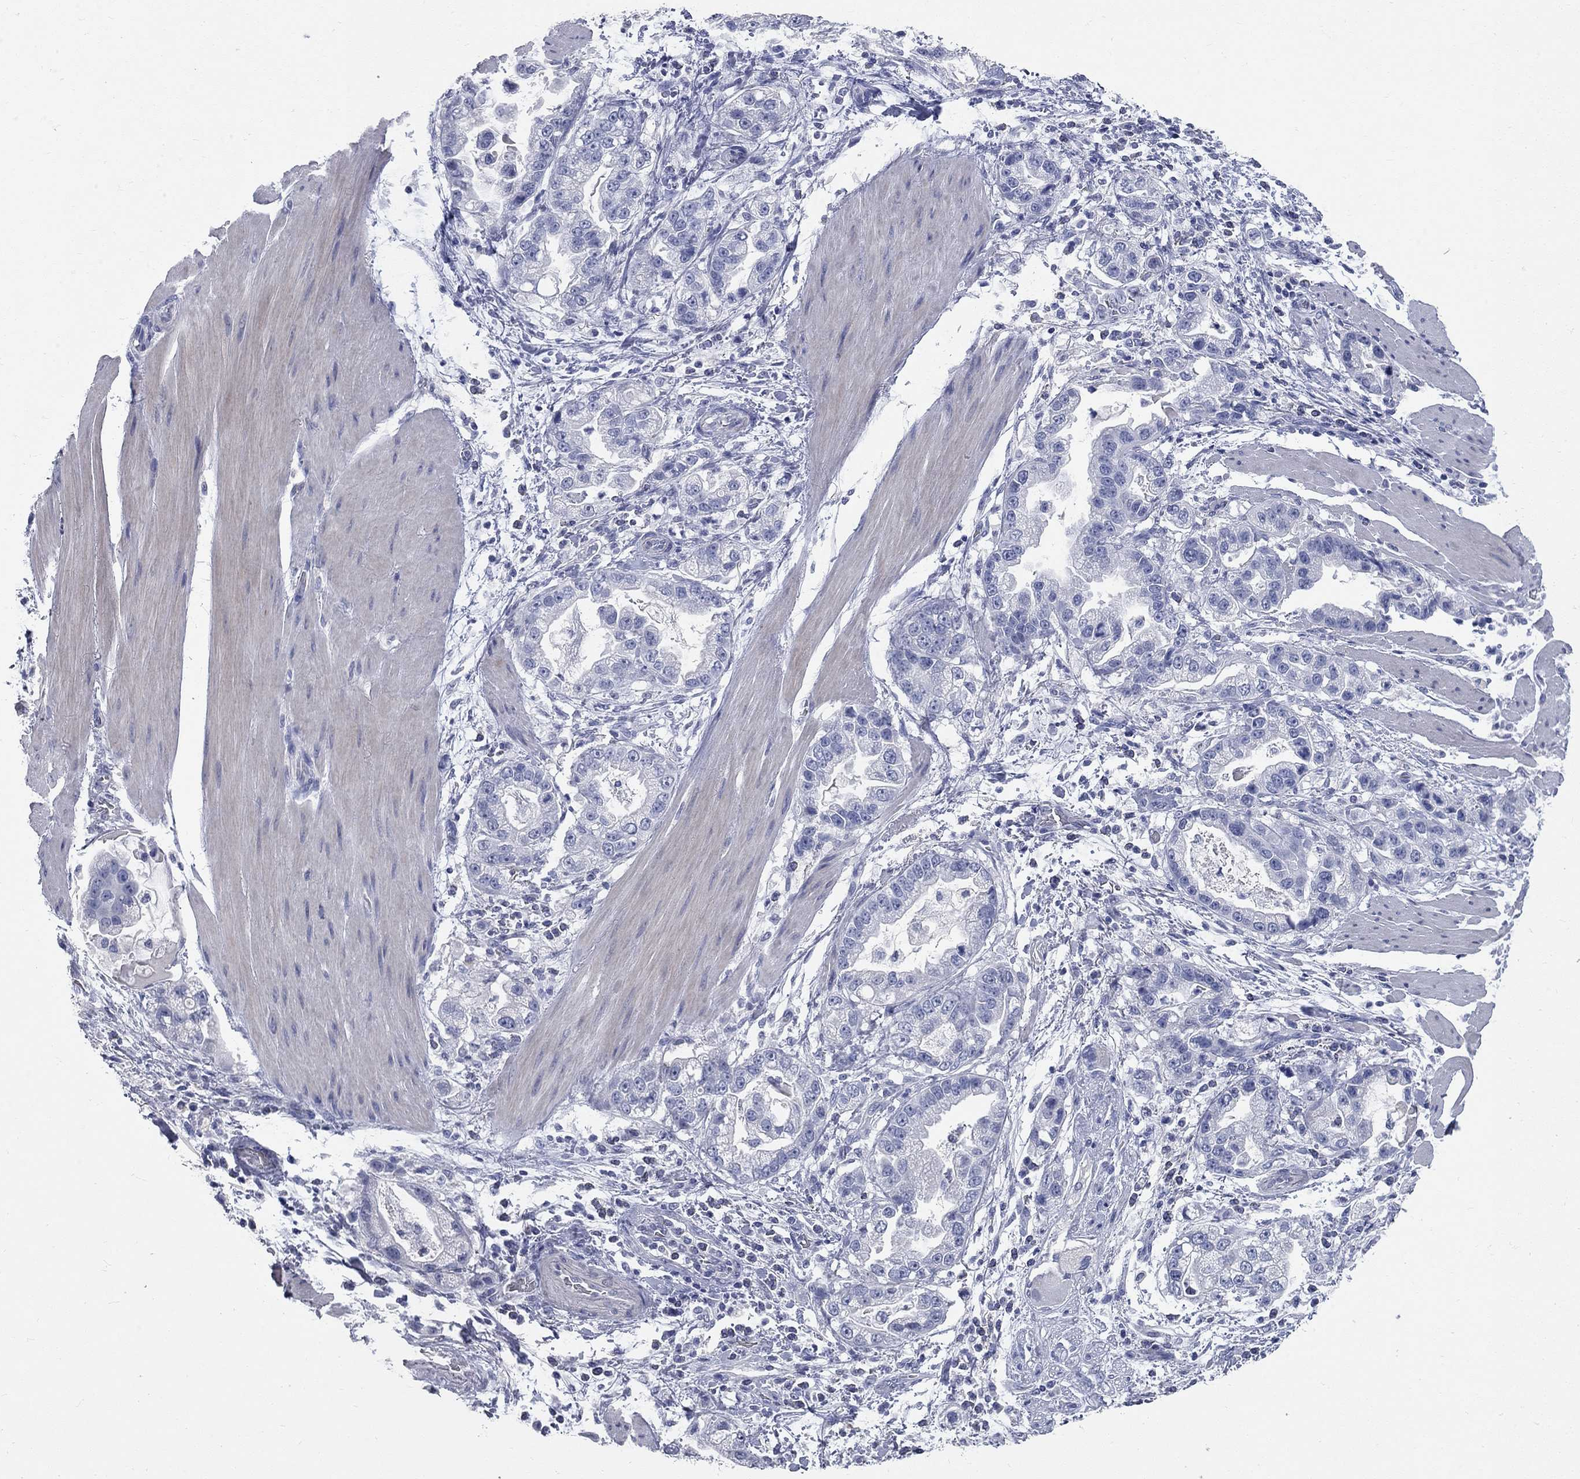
{"staining": {"intensity": "negative", "quantity": "none", "location": "none"}, "tissue": "stomach cancer", "cell_type": "Tumor cells", "image_type": "cancer", "snomed": [{"axis": "morphology", "description": "Adenocarcinoma, NOS"}, {"axis": "topography", "description": "Stomach"}], "caption": "Stomach cancer stained for a protein using immunohistochemistry (IHC) shows no staining tumor cells.", "gene": "SYT12", "patient": {"sex": "male", "age": 59}}